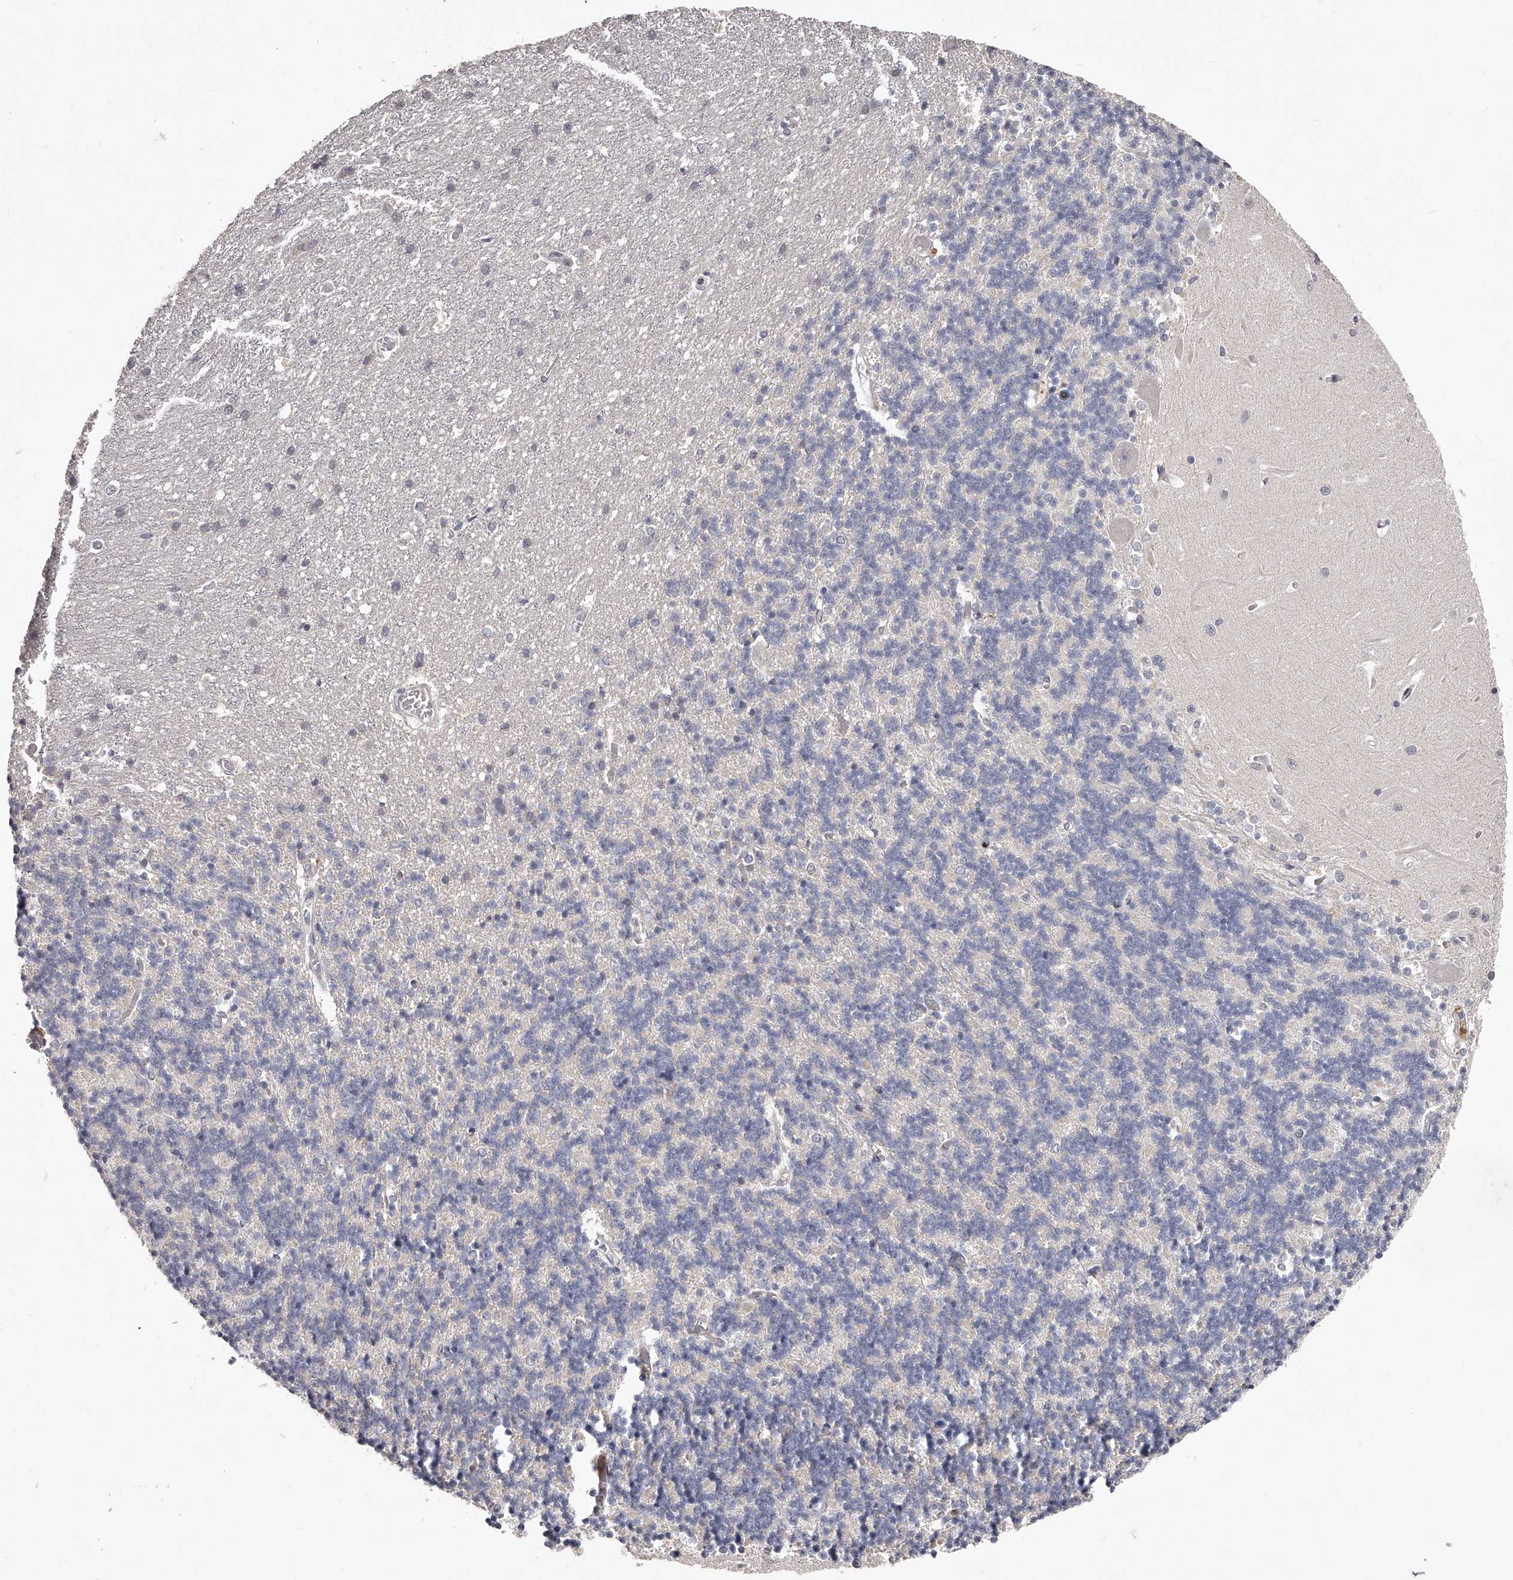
{"staining": {"intensity": "negative", "quantity": "none", "location": "none"}, "tissue": "cerebellum", "cell_type": "Cells in granular layer", "image_type": "normal", "snomed": [{"axis": "morphology", "description": "Normal tissue, NOS"}, {"axis": "topography", "description": "Cerebellum"}], "caption": "Cells in granular layer show no significant protein positivity in normal cerebellum.", "gene": "NT5DC1", "patient": {"sex": "male", "age": 37}}